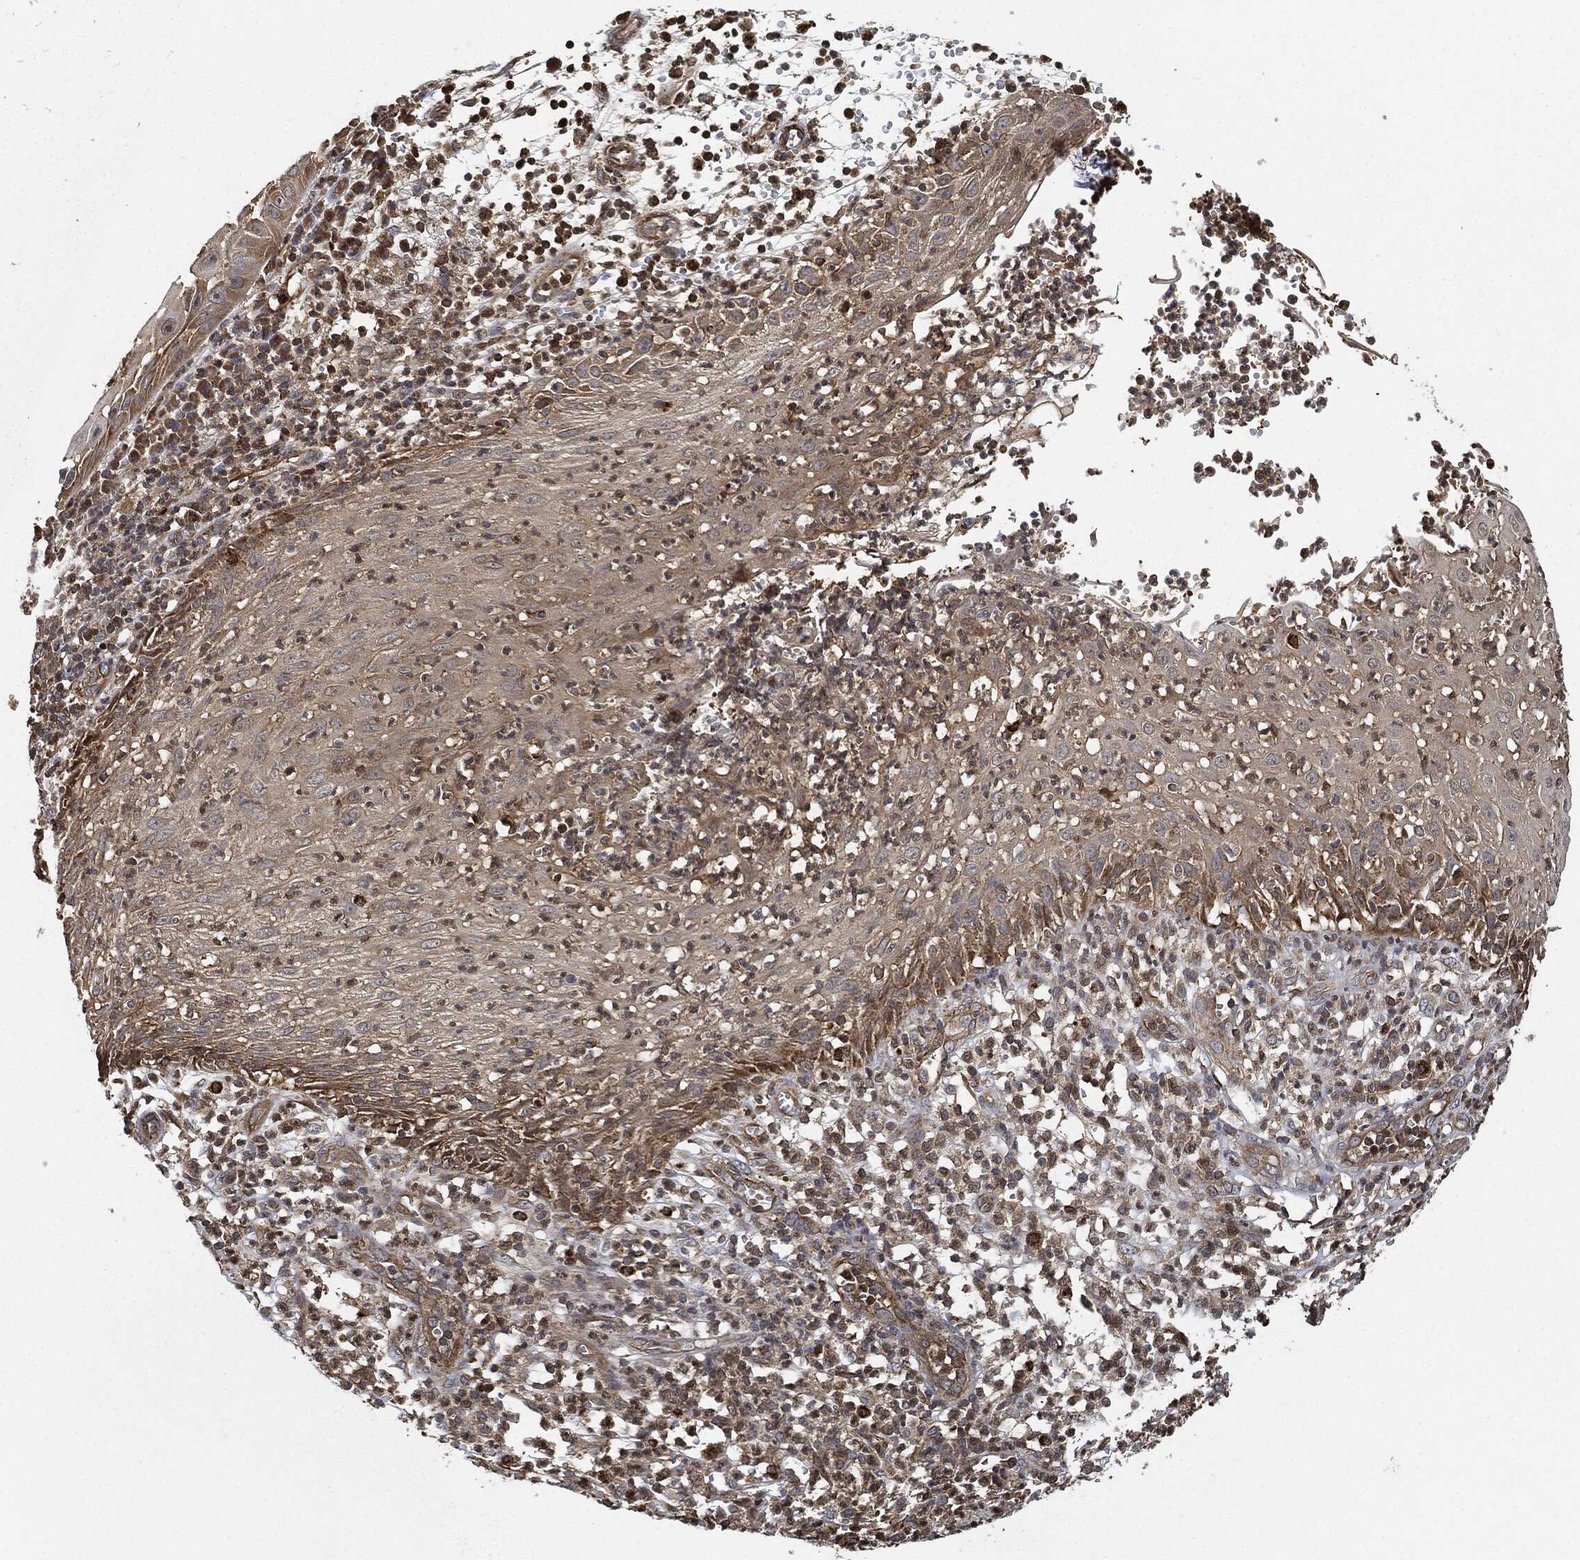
{"staining": {"intensity": "moderate", "quantity": "25%-75%", "location": "cytoplasmic/membranous"}, "tissue": "skin cancer", "cell_type": "Tumor cells", "image_type": "cancer", "snomed": [{"axis": "morphology", "description": "Normal tissue, NOS"}, {"axis": "morphology", "description": "Squamous cell carcinoma, NOS"}, {"axis": "topography", "description": "Skin"}], "caption": "Immunohistochemistry of skin cancer reveals medium levels of moderate cytoplasmic/membranous staining in approximately 25%-75% of tumor cells.", "gene": "MAP3K3", "patient": {"sex": "male", "age": 79}}